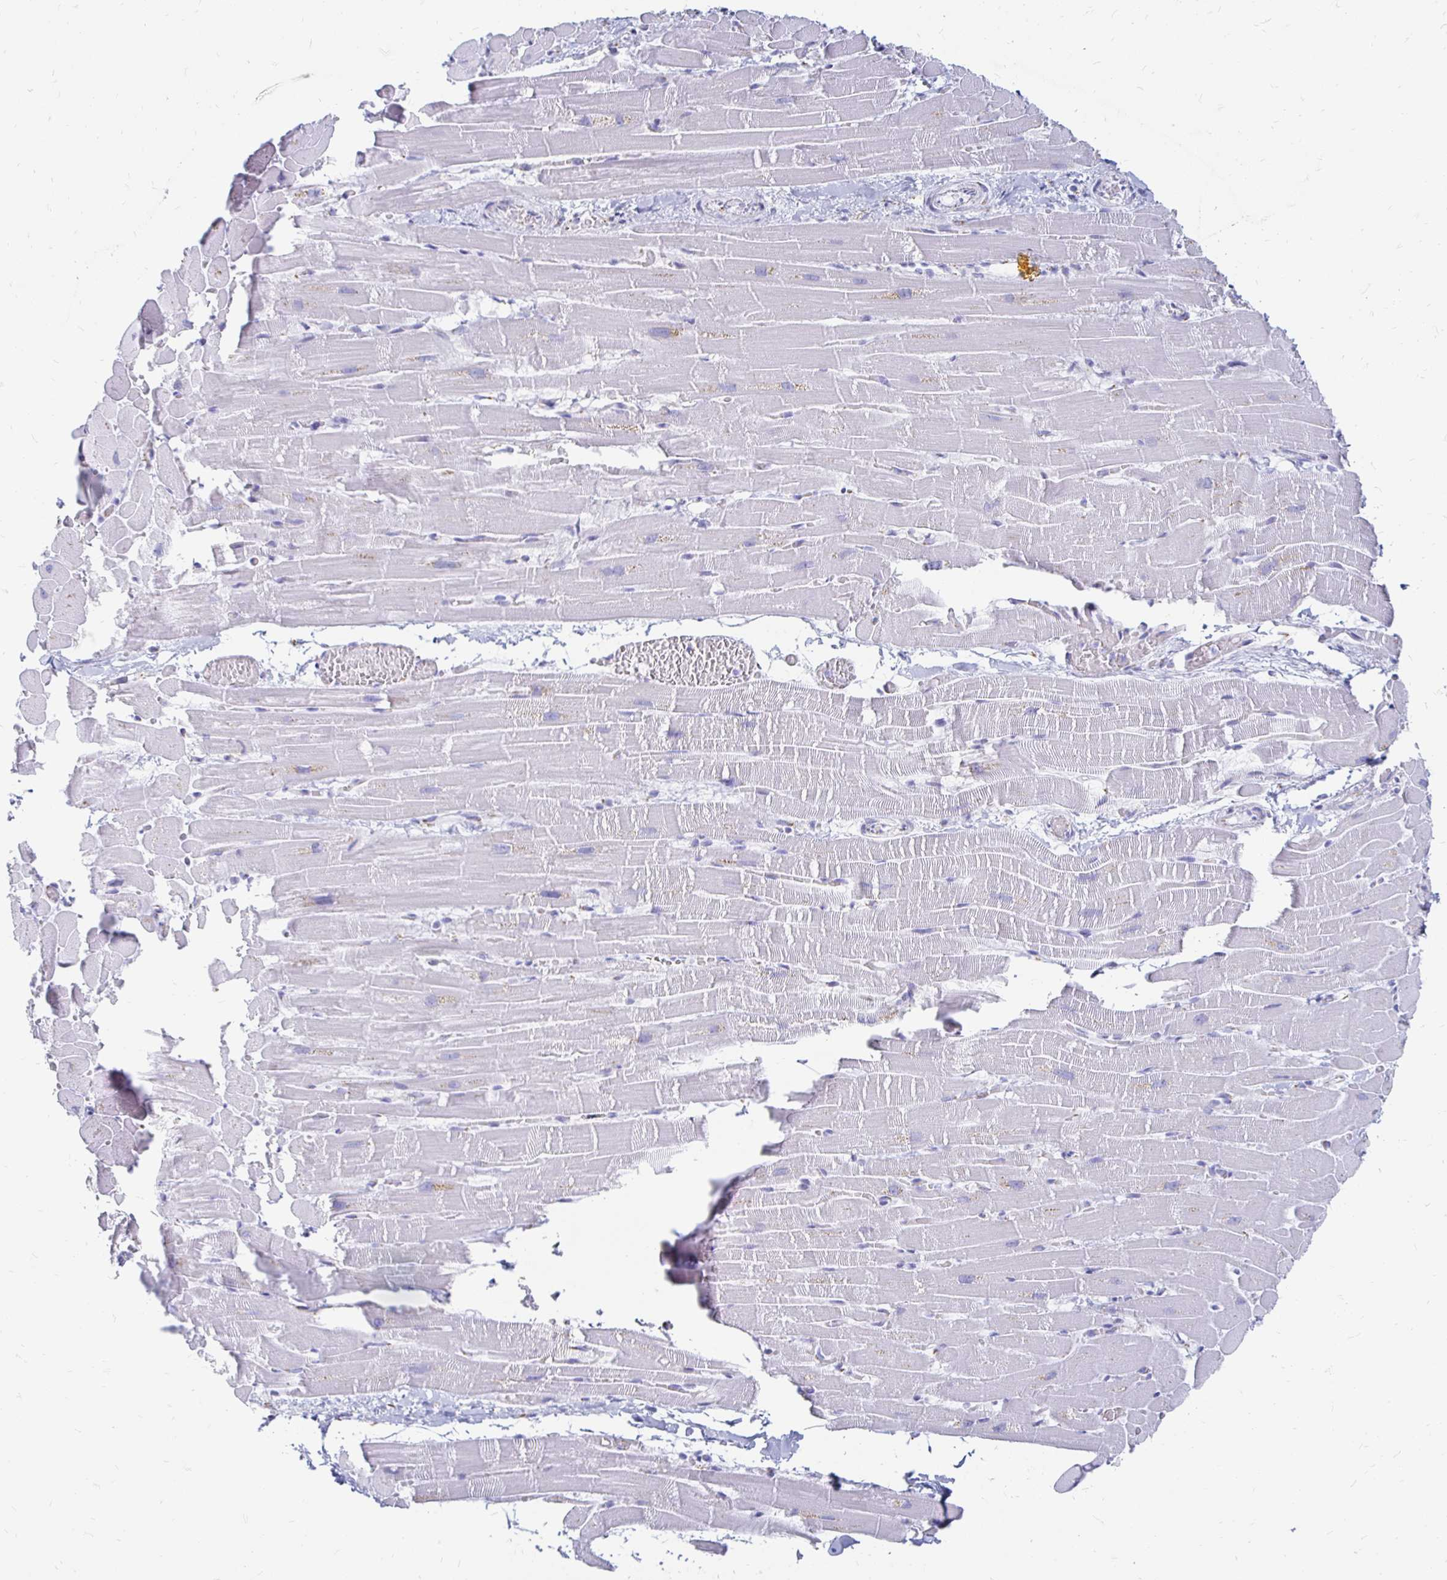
{"staining": {"intensity": "negative", "quantity": "none", "location": "none"}, "tissue": "heart muscle", "cell_type": "Cardiomyocytes", "image_type": "normal", "snomed": [{"axis": "morphology", "description": "Normal tissue, NOS"}, {"axis": "topography", "description": "Heart"}], "caption": "Immunohistochemistry (IHC) image of normal heart muscle: human heart muscle stained with DAB shows no significant protein expression in cardiomyocytes.", "gene": "PAGE4", "patient": {"sex": "male", "age": 37}}